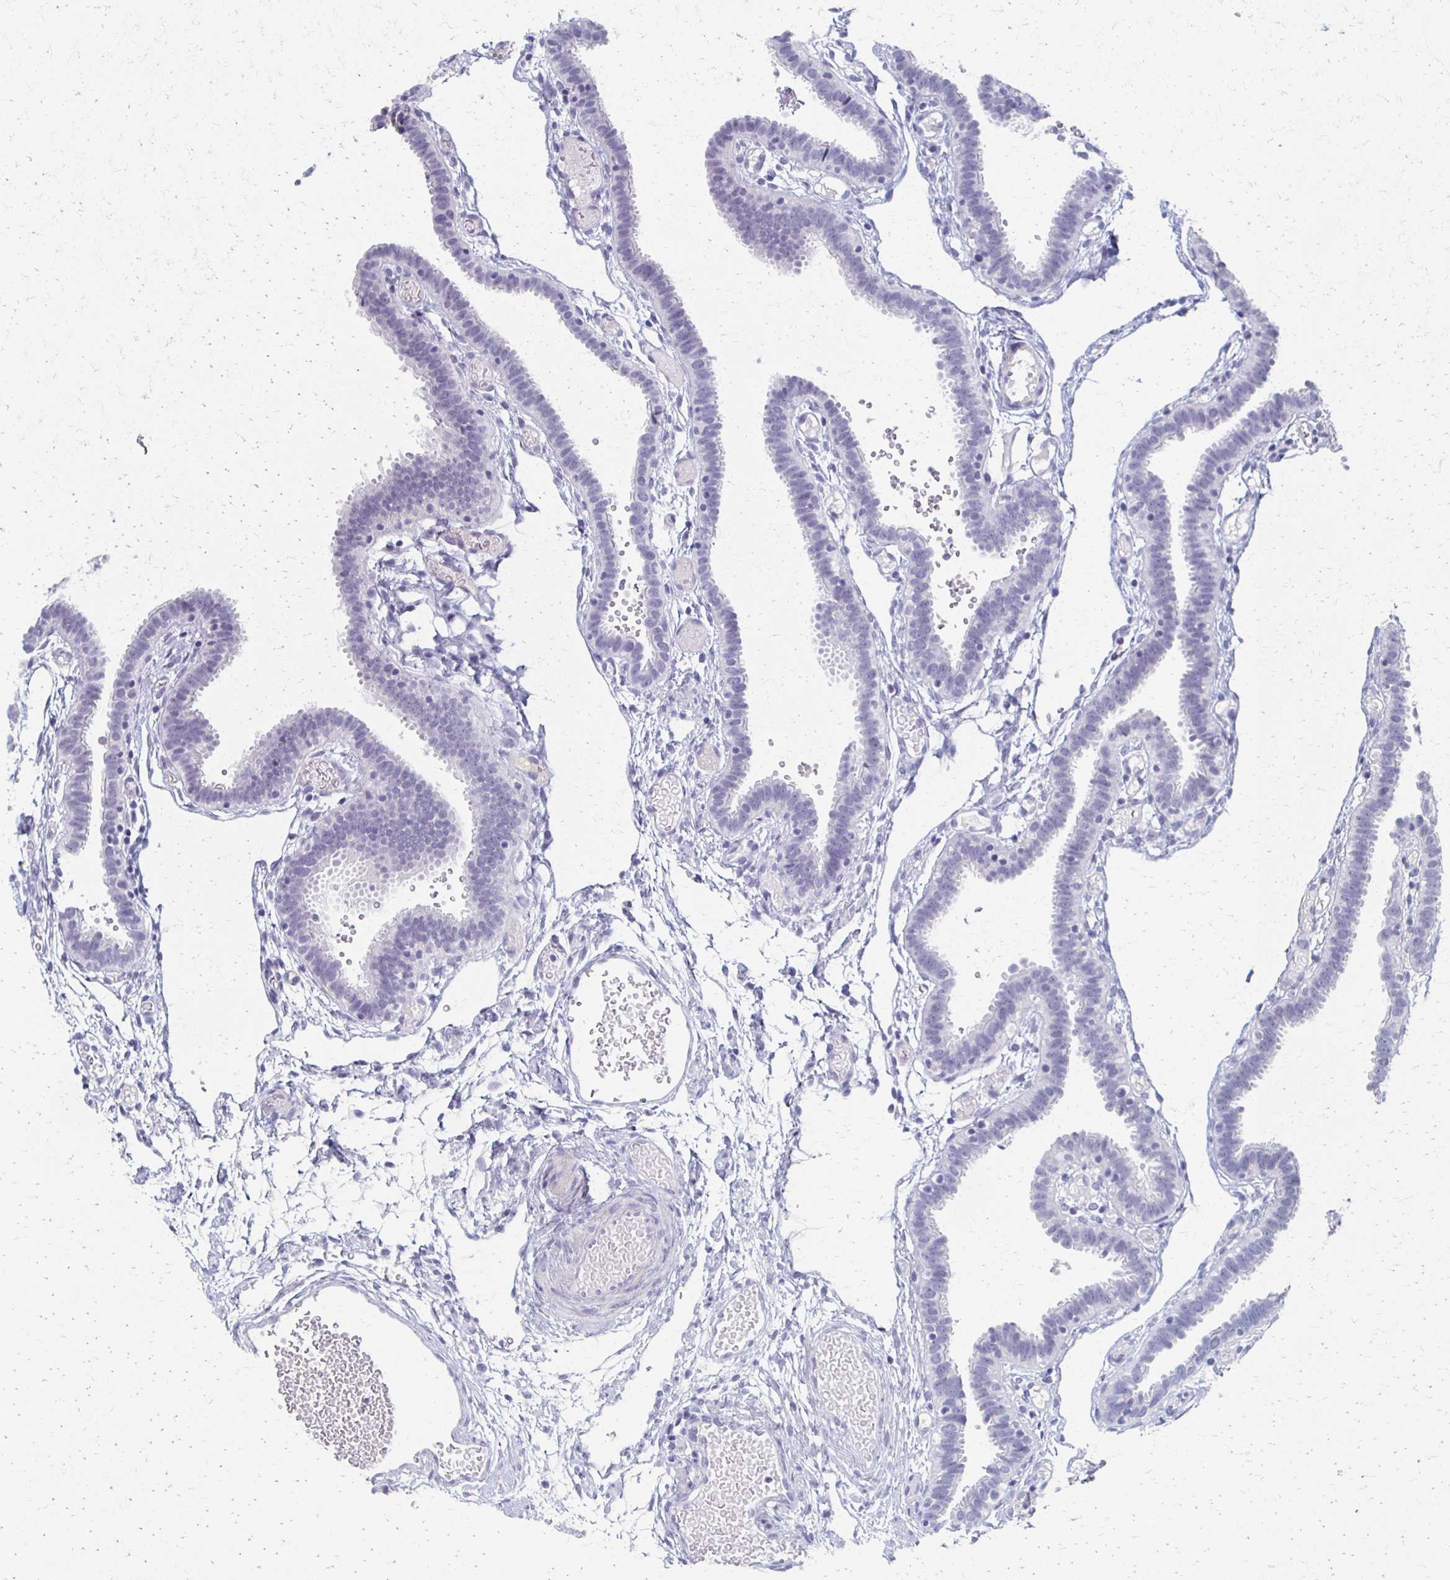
{"staining": {"intensity": "negative", "quantity": "none", "location": "none"}, "tissue": "fallopian tube", "cell_type": "Glandular cells", "image_type": "normal", "snomed": [{"axis": "morphology", "description": "Normal tissue, NOS"}, {"axis": "topography", "description": "Fallopian tube"}], "caption": "An image of fallopian tube stained for a protein displays no brown staining in glandular cells. (DAB (3,3'-diaminobenzidine) IHC visualized using brightfield microscopy, high magnification).", "gene": "CXCR2", "patient": {"sex": "female", "age": 37}}